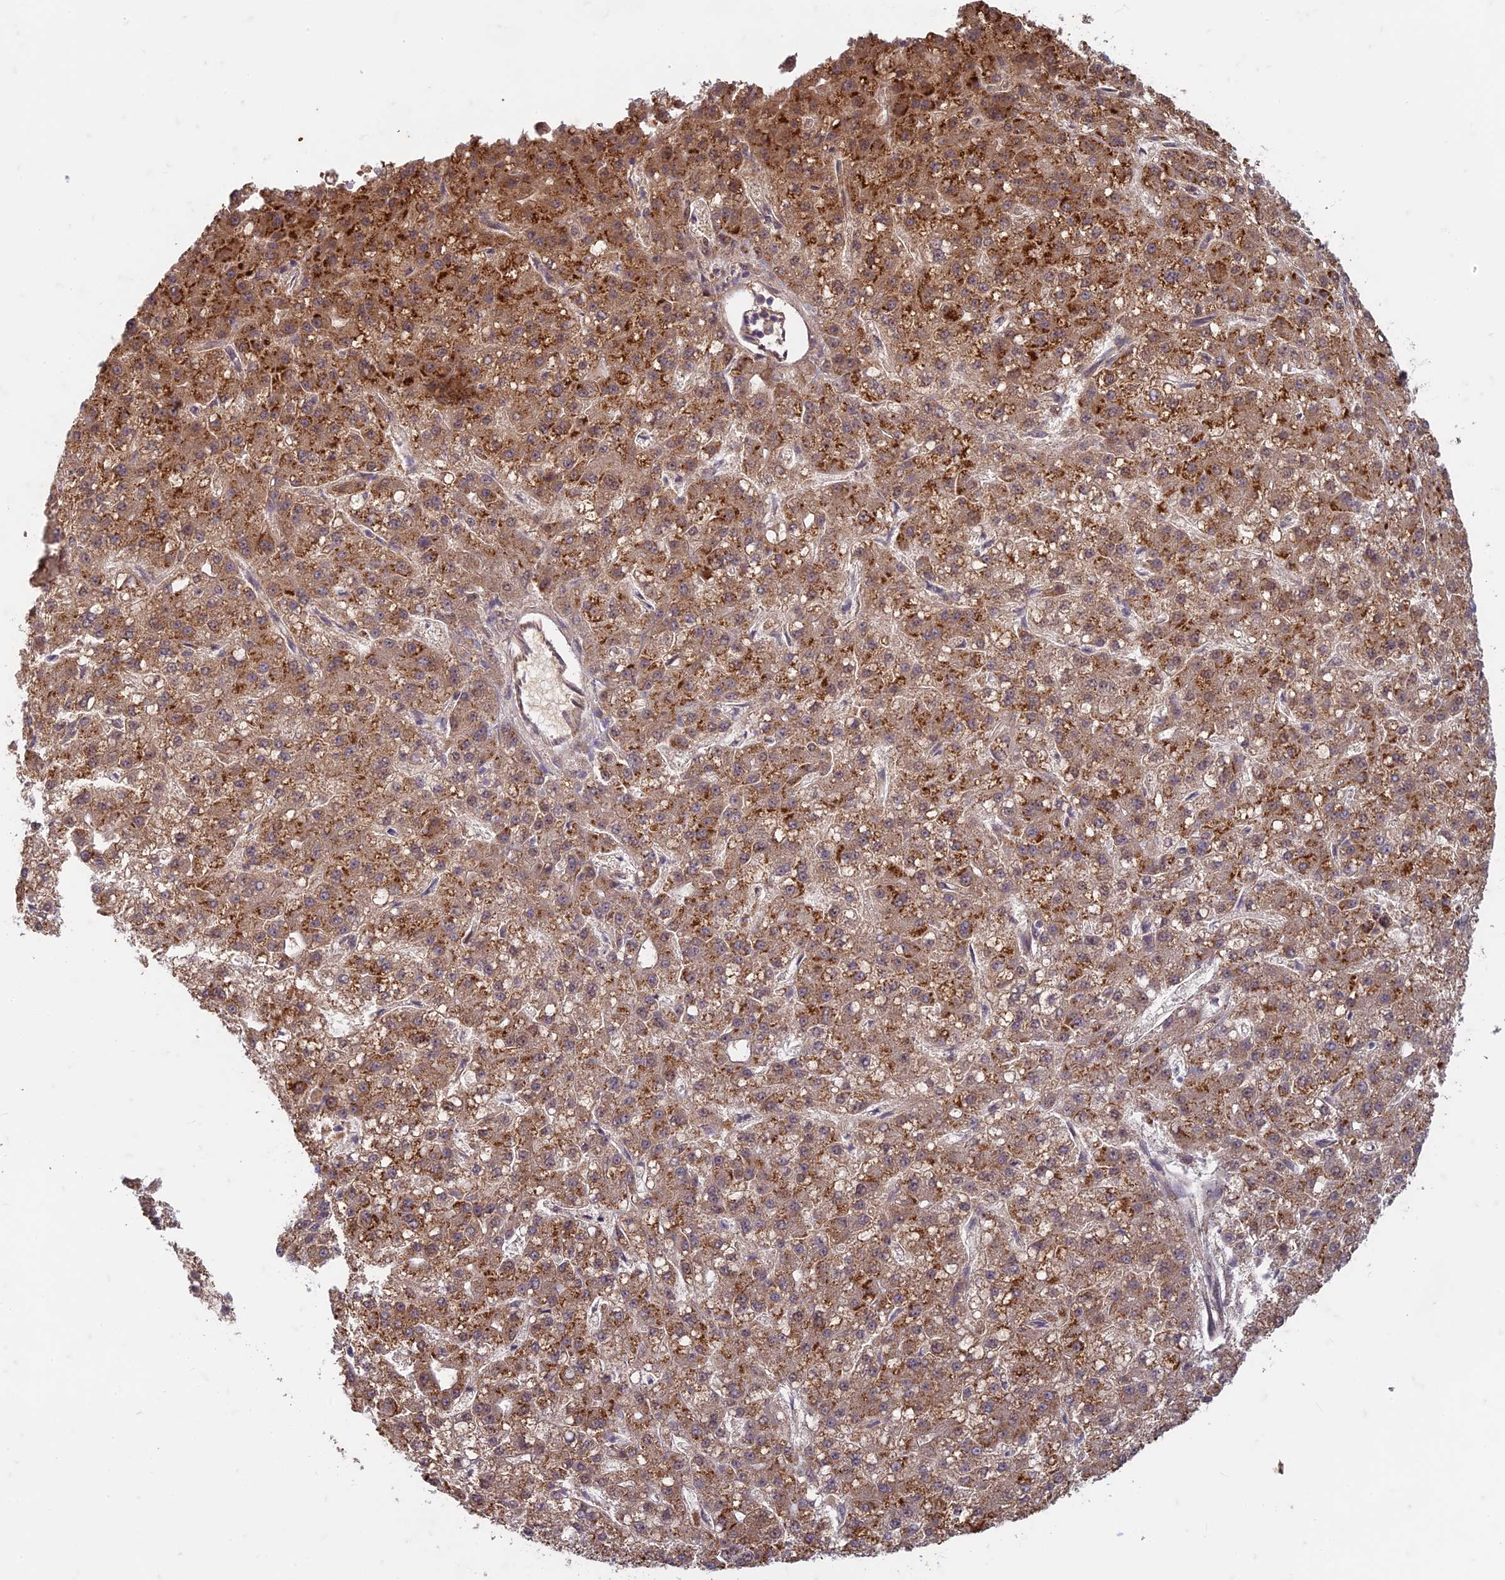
{"staining": {"intensity": "strong", "quantity": "25%-75%", "location": "cytoplasmic/membranous"}, "tissue": "liver cancer", "cell_type": "Tumor cells", "image_type": "cancer", "snomed": [{"axis": "morphology", "description": "Carcinoma, Hepatocellular, NOS"}, {"axis": "topography", "description": "Liver"}], "caption": "Tumor cells reveal high levels of strong cytoplasmic/membranous staining in approximately 25%-75% of cells in liver cancer. (brown staining indicates protein expression, while blue staining denotes nuclei).", "gene": "TCF25", "patient": {"sex": "male", "age": 67}}